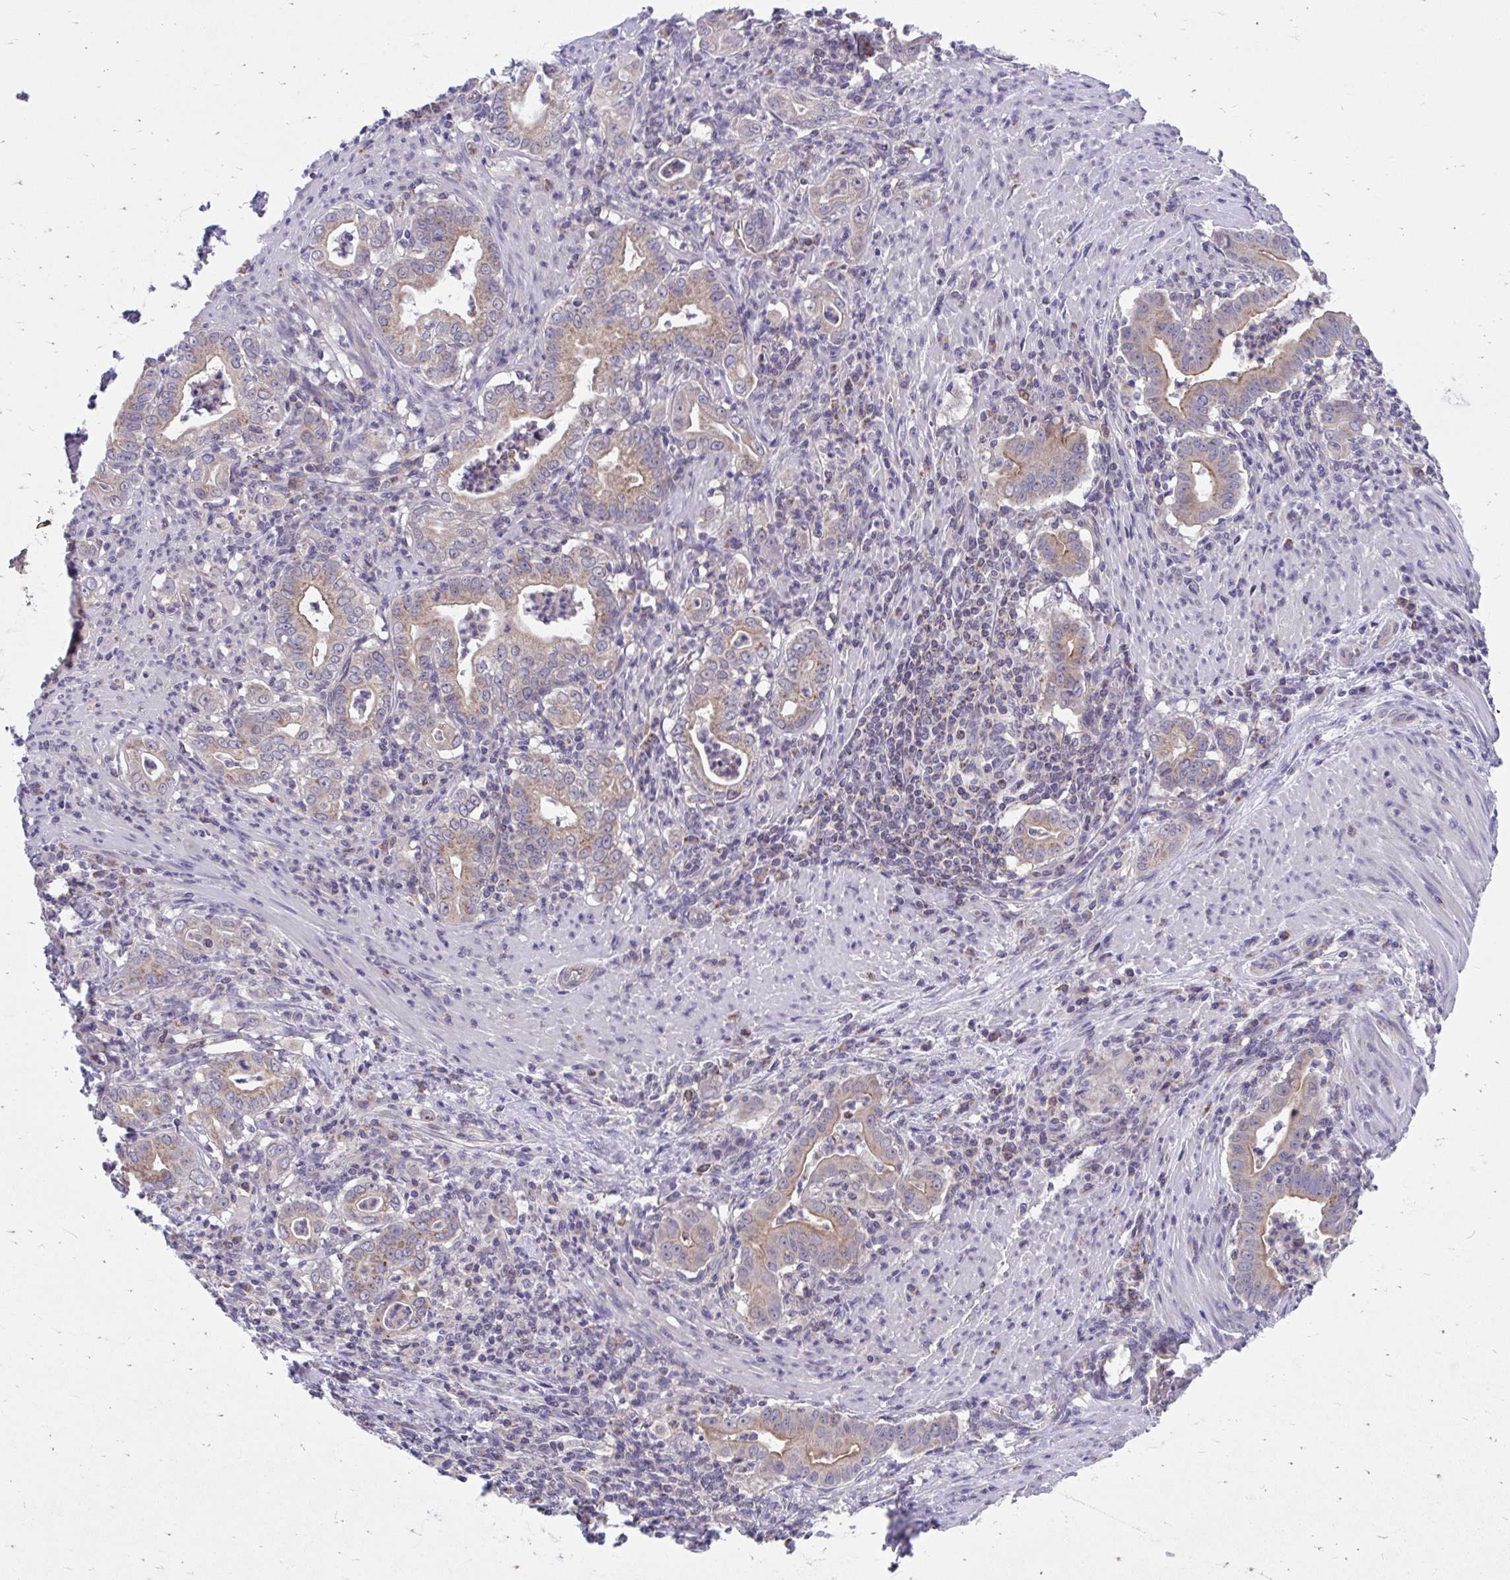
{"staining": {"intensity": "weak", "quantity": ">75%", "location": "cytoplasmic/membranous"}, "tissue": "stomach cancer", "cell_type": "Tumor cells", "image_type": "cancer", "snomed": [{"axis": "morphology", "description": "Adenocarcinoma, NOS"}, {"axis": "topography", "description": "Stomach, upper"}], "caption": "Tumor cells demonstrate low levels of weak cytoplasmic/membranous staining in about >75% of cells in human stomach cancer.", "gene": "FHIP1B", "patient": {"sex": "female", "age": 79}}